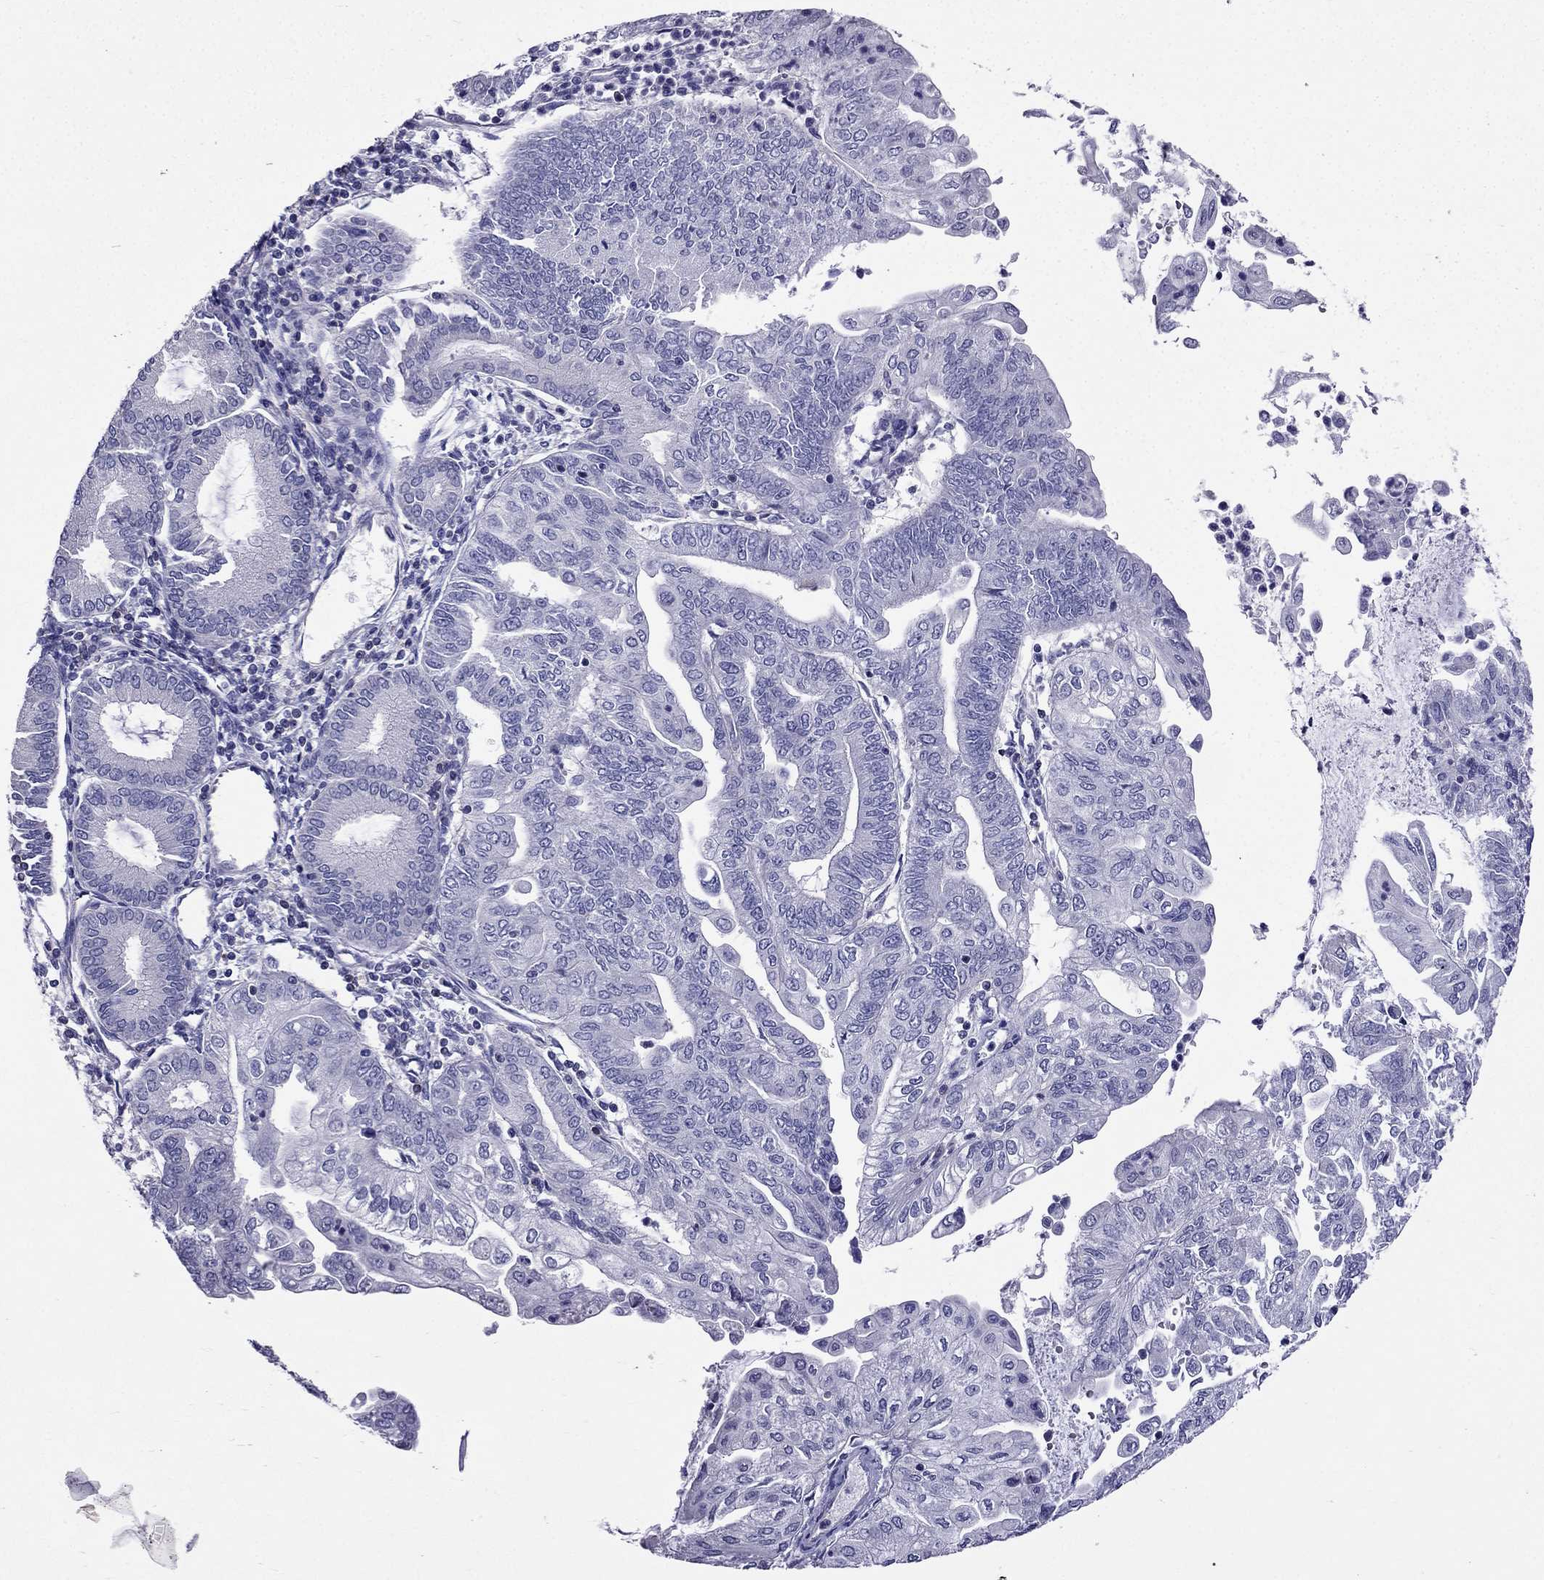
{"staining": {"intensity": "negative", "quantity": "none", "location": "none"}, "tissue": "endometrial cancer", "cell_type": "Tumor cells", "image_type": "cancer", "snomed": [{"axis": "morphology", "description": "Adenocarcinoma, NOS"}, {"axis": "topography", "description": "Endometrium"}], "caption": "Tumor cells show no significant expression in endometrial cancer. (DAB immunohistochemistry (IHC), high magnification).", "gene": "AAK1", "patient": {"sex": "female", "age": 55}}